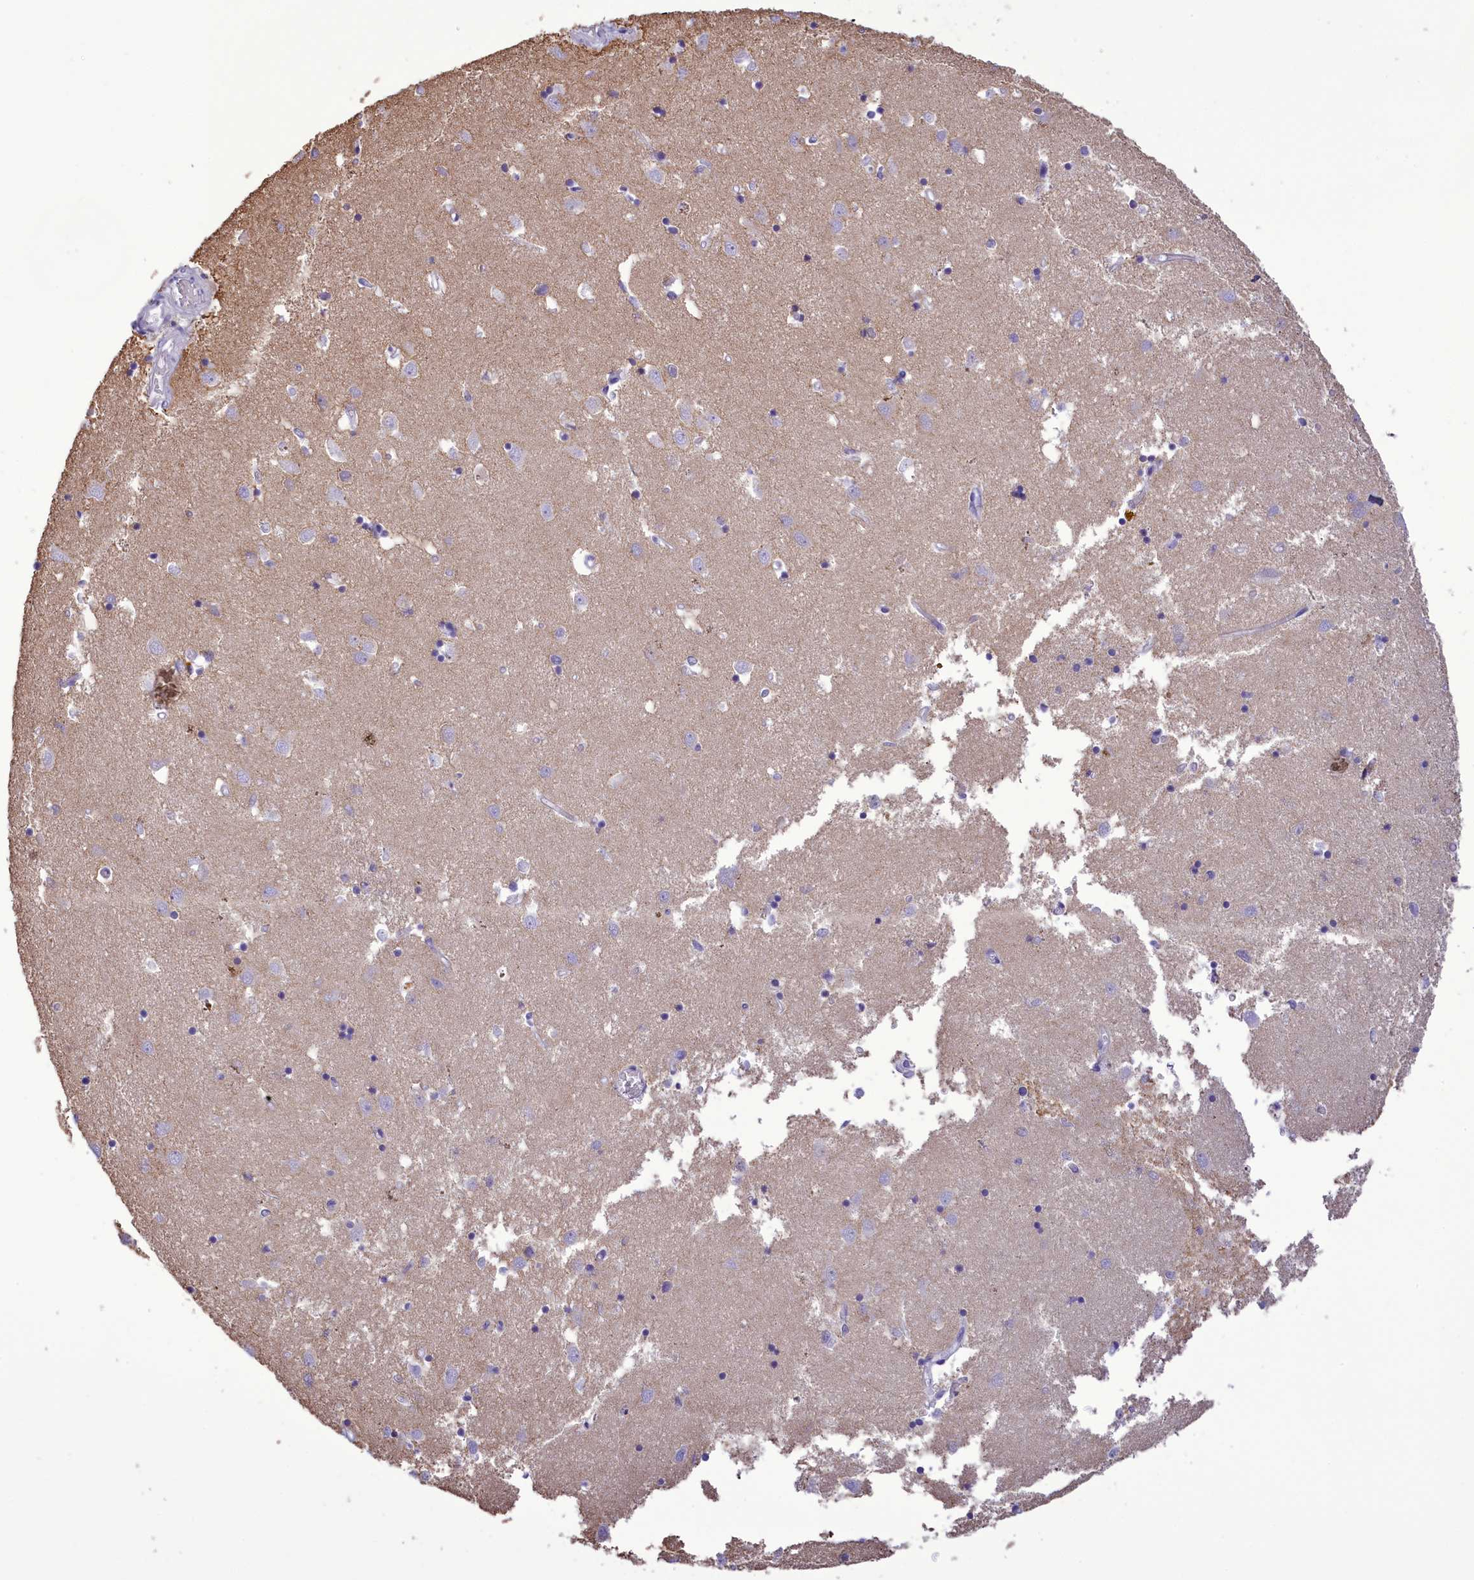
{"staining": {"intensity": "negative", "quantity": "none", "location": "none"}, "tissue": "caudate", "cell_type": "Glial cells", "image_type": "normal", "snomed": [{"axis": "morphology", "description": "Normal tissue, NOS"}, {"axis": "topography", "description": "Lateral ventricle wall"}], "caption": "Immunohistochemistry (IHC) micrograph of benign caudate stained for a protein (brown), which displays no expression in glial cells.", "gene": "FAM149B1", "patient": {"sex": "male", "age": 70}}